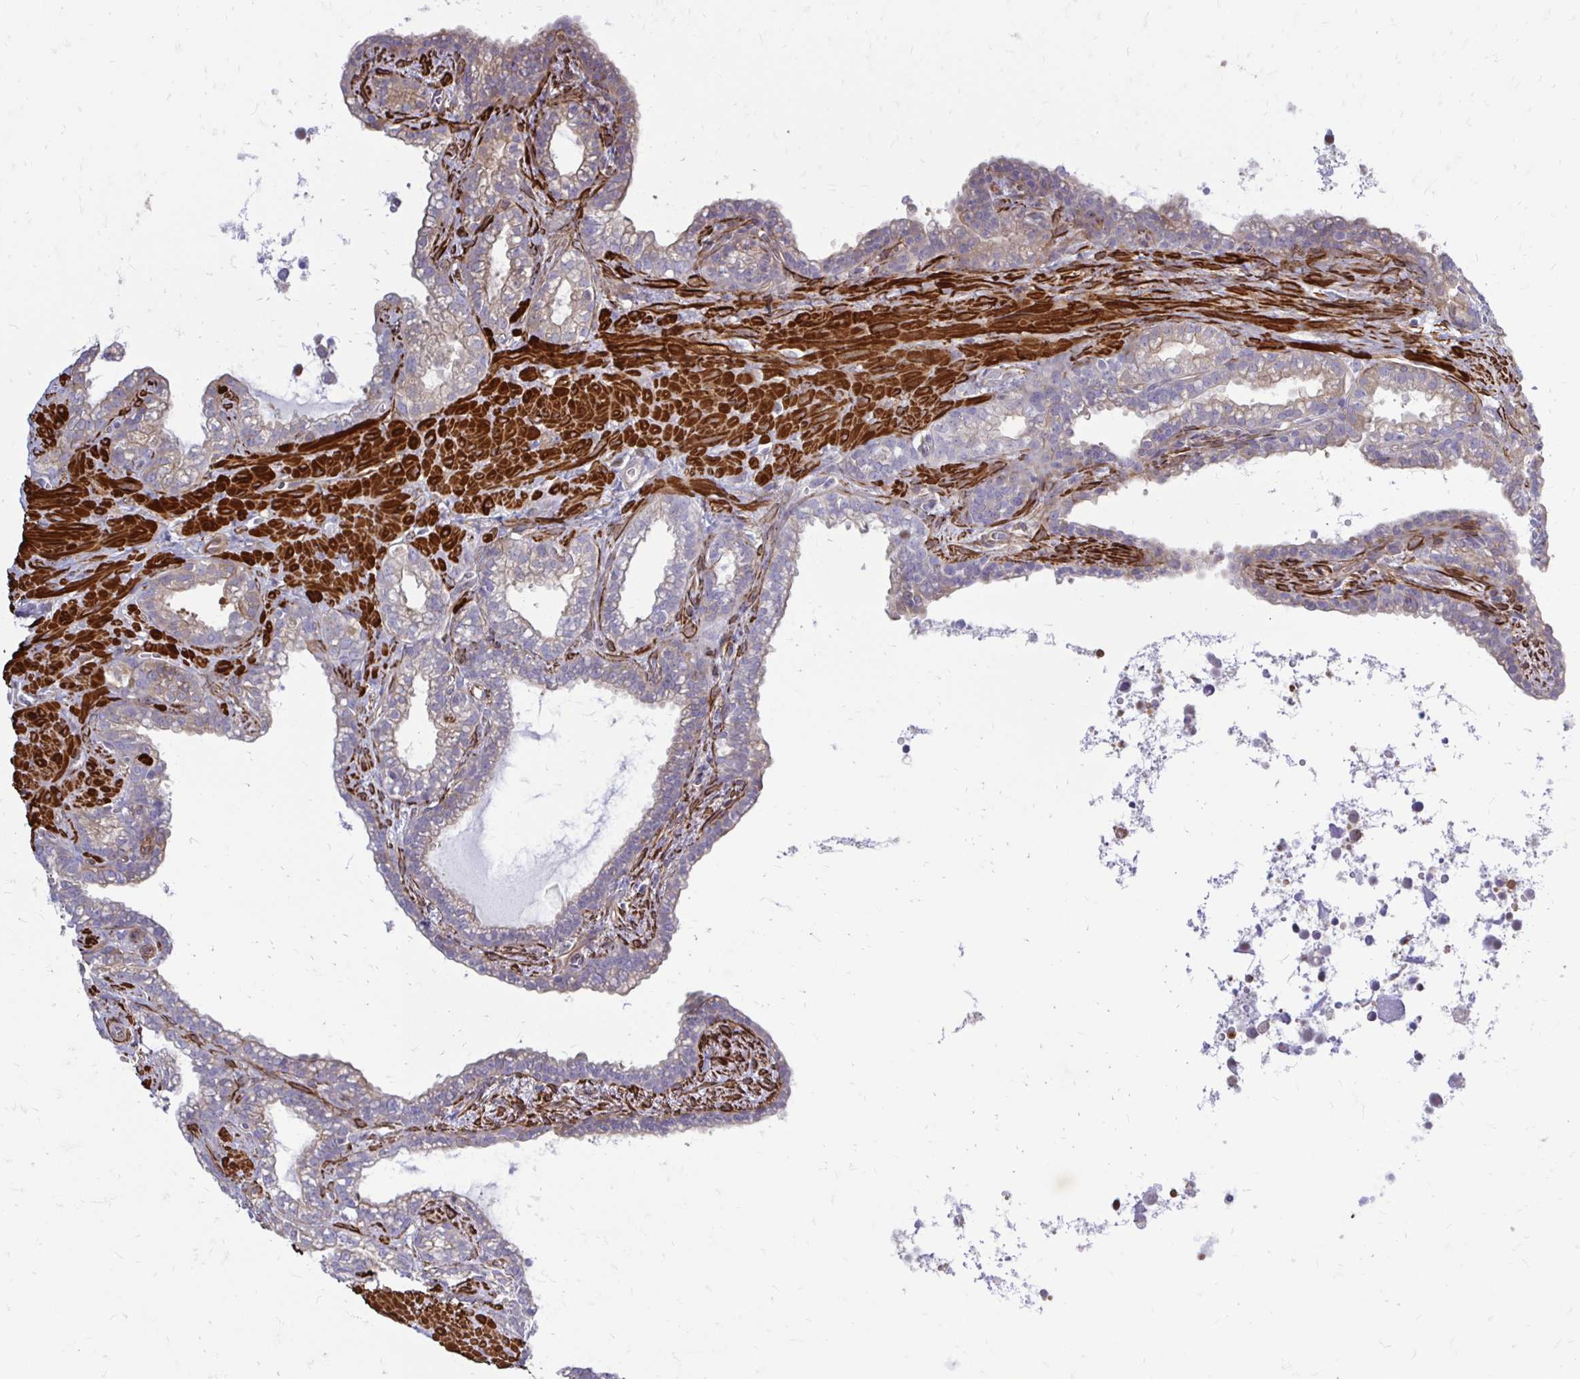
{"staining": {"intensity": "moderate", "quantity": "25%-75%", "location": "cytoplasmic/membranous"}, "tissue": "seminal vesicle", "cell_type": "Glandular cells", "image_type": "normal", "snomed": [{"axis": "morphology", "description": "Normal tissue, NOS"}, {"axis": "topography", "description": "Seminal veicle"}], "caption": "Immunohistochemical staining of benign human seminal vesicle demonstrates medium levels of moderate cytoplasmic/membranous staining in about 25%-75% of glandular cells.", "gene": "CTPS1", "patient": {"sex": "male", "age": 76}}